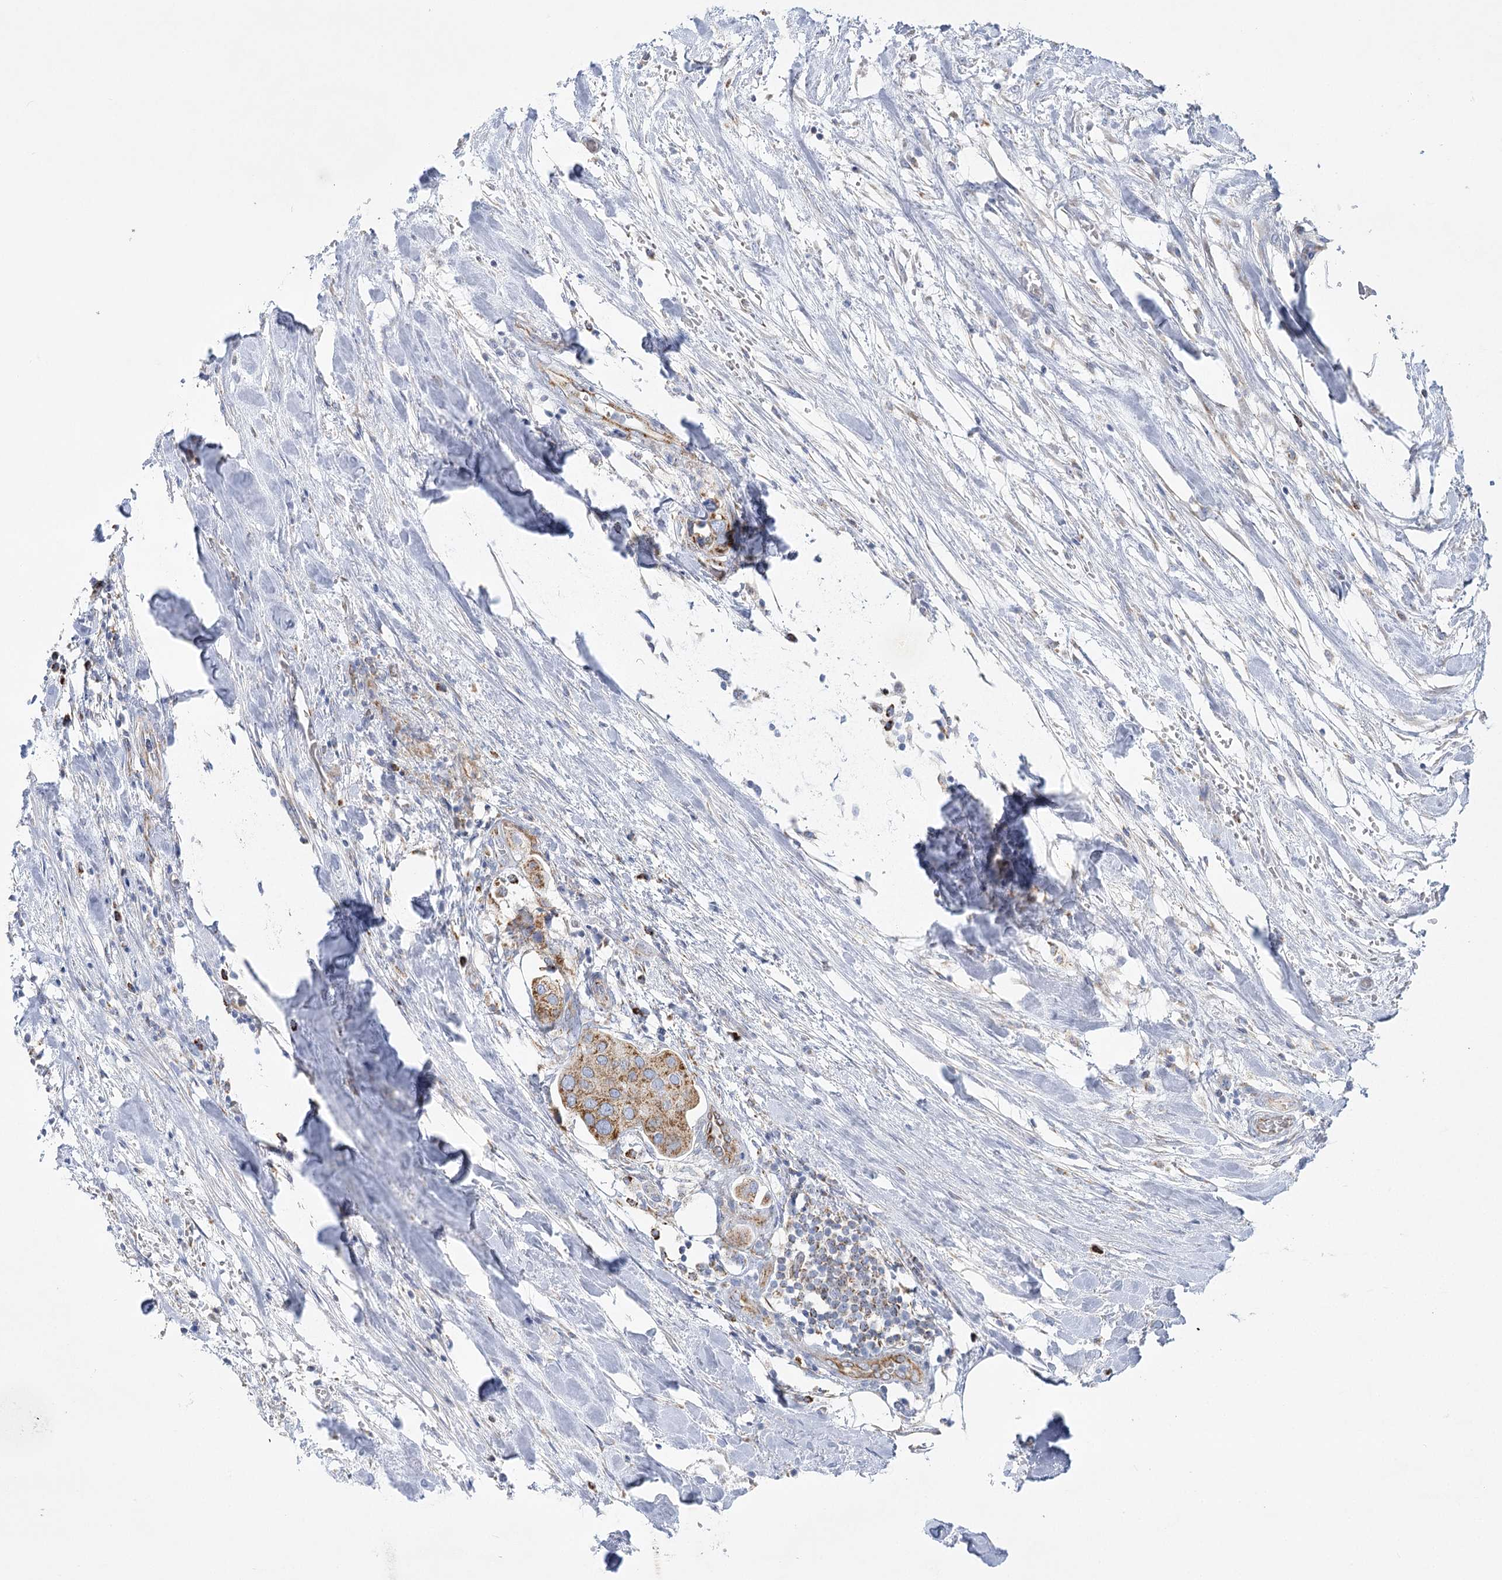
{"staining": {"intensity": "moderate", "quantity": "25%-75%", "location": "cytoplasmic/membranous"}, "tissue": "urothelial cancer", "cell_type": "Tumor cells", "image_type": "cancer", "snomed": [{"axis": "morphology", "description": "Urothelial carcinoma, High grade"}, {"axis": "topography", "description": "Urinary bladder"}], "caption": "A high-resolution image shows IHC staining of high-grade urothelial carcinoma, which displays moderate cytoplasmic/membranous staining in about 25%-75% of tumor cells.", "gene": "DHTKD1", "patient": {"sex": "male", "age": 64}}